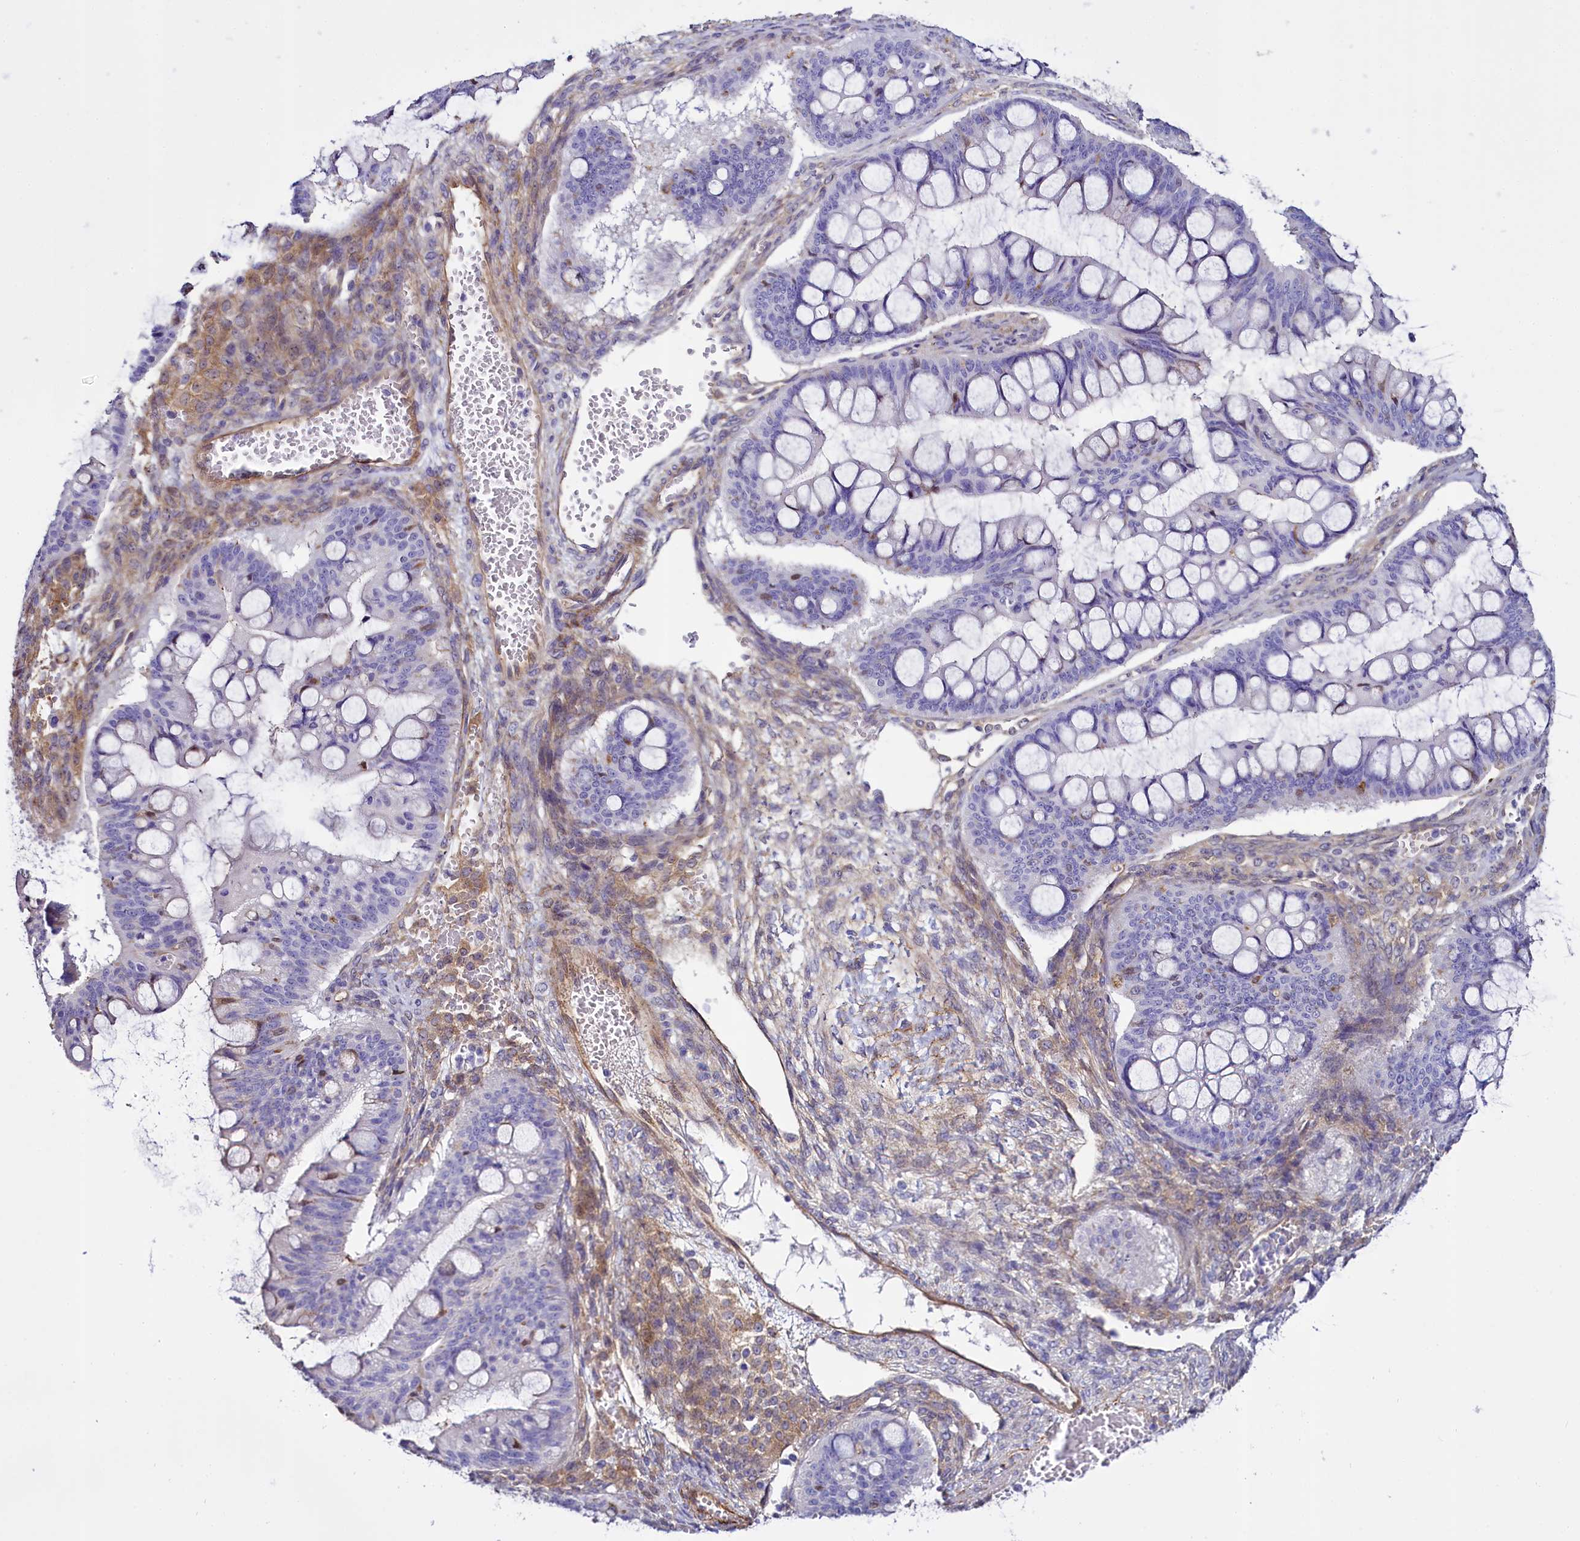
{"staining": {"intensity": "moderate", "quantity": "<25%", "location": "cytoplasmic/membranous"}, "tissue": "ovarian cancer", "cell_type": "Tumor cells", "image_type": "cancer", "snomed": [{"axis": "morphology", "description": "Cystadenocarcinoma, mucinous, NOS"}, {"axis": "topography", "description": "Ovary"}], "caption": "Ovarian cancer (mucinous cystadenocarcinoma) was stained to show a protein in brown. There is low levels of moderate cytoplasmic/membranous expression in about <25% of tumor cells. The staining was performed using DAB to visualize the protein expression in brown, while the nuclei were stained in blue with hematoxylin (Magnification: 20x).", "gene": "STXBP1", "patient": {"sex": "female", "age": 73}}